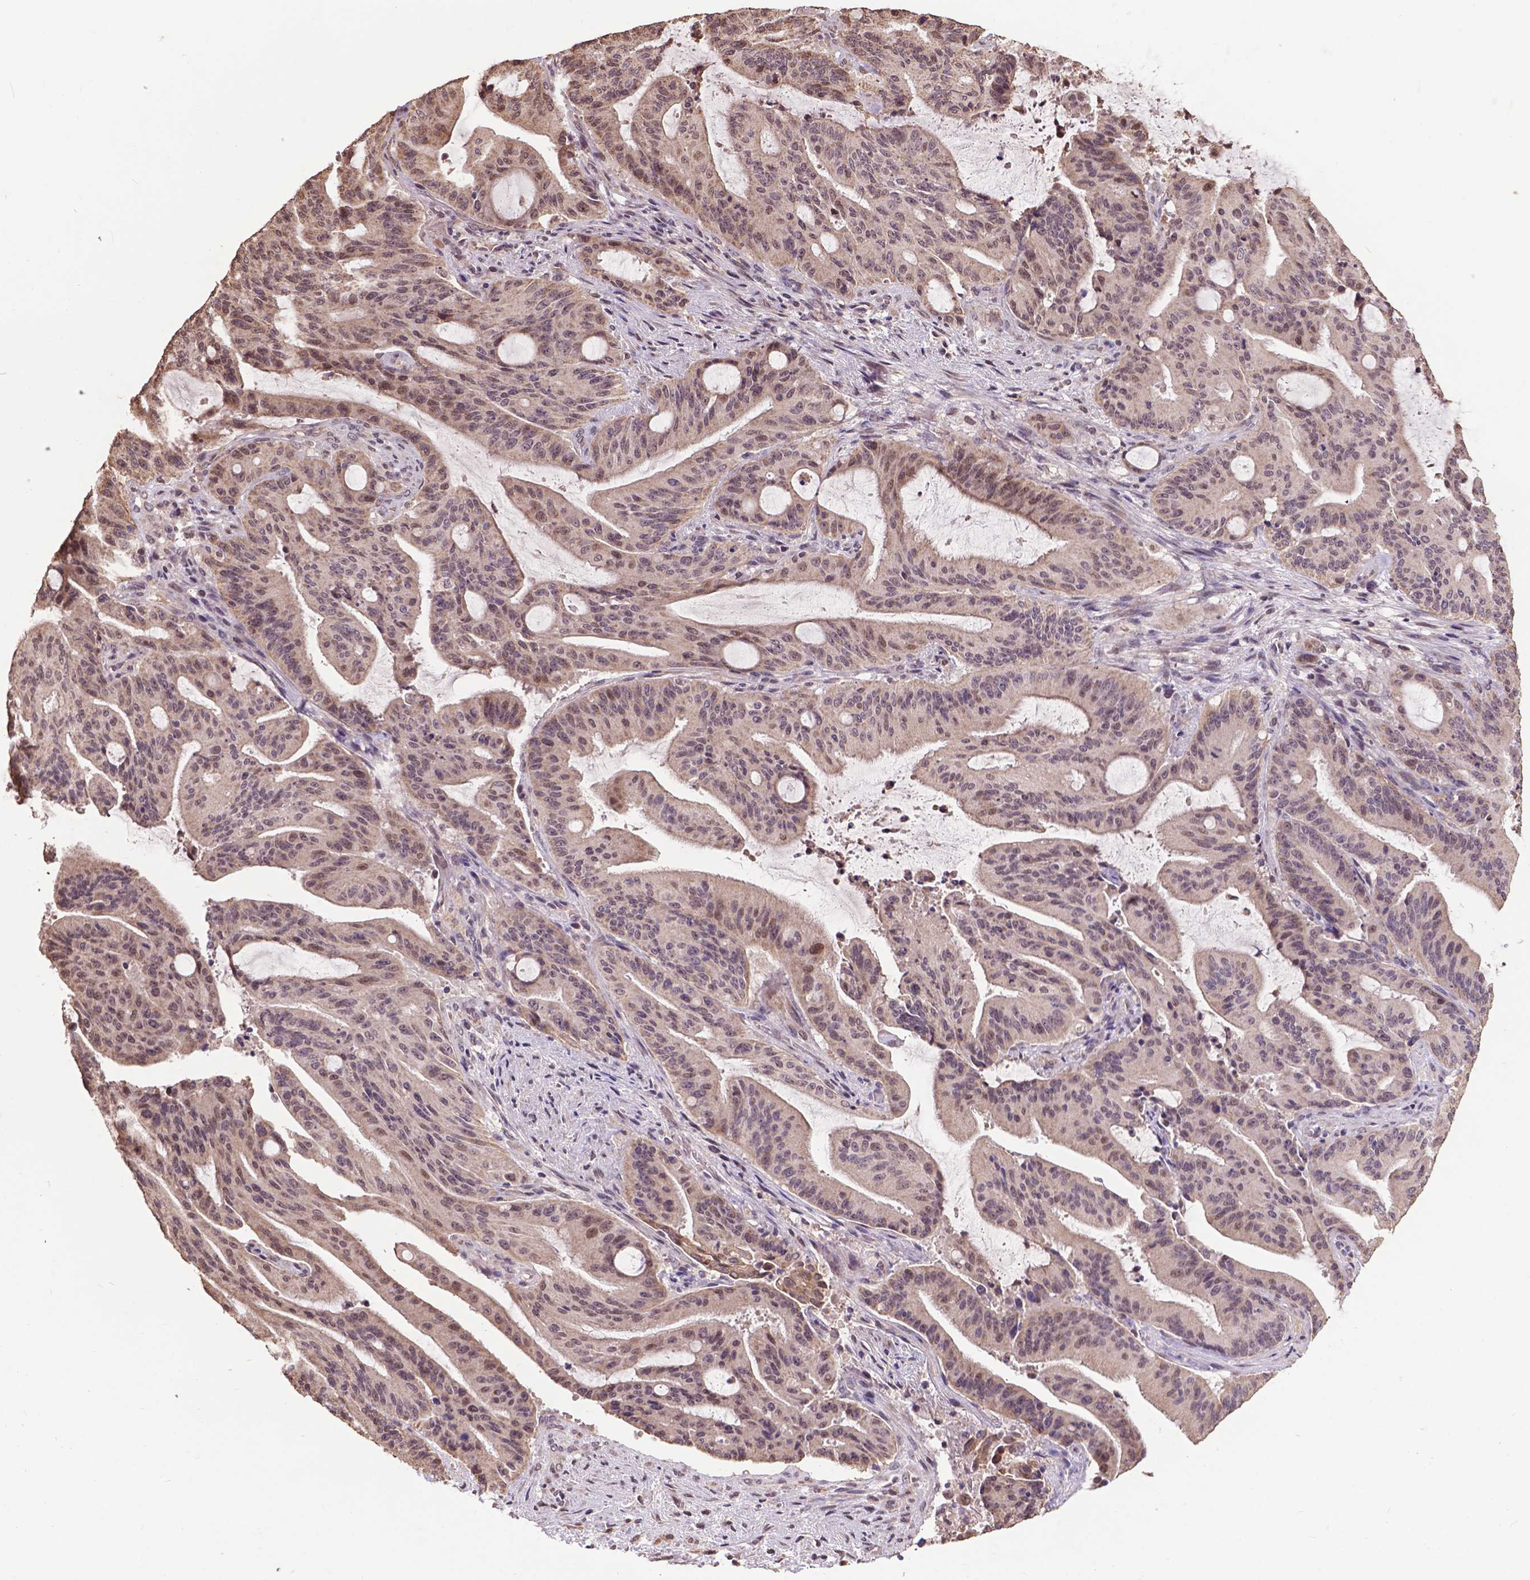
{"staining": {"intensity": "weak", "quantity": "25%-75%", "location": "cytoplasmic/membranous,nuclear"}, "tissue": "liver cancer", "cell_type": "Tumor cells", "image_type": "cancer", "snomed": [{"axis": "morphology", "description": "Cholangiocarcinoma"}, {"axis": "topography", "description": "Liver"}], "caption": "The image displays immunohistochemical staining of liver cancer (cholangiocarcinoma). There is weak cytoplasmic/membranous and nuclear positivity is appreciated in approximately 25%-75% of tumor cells.", "gene": "GLRA2", "patient": {"sex": "female", "age": 73}}